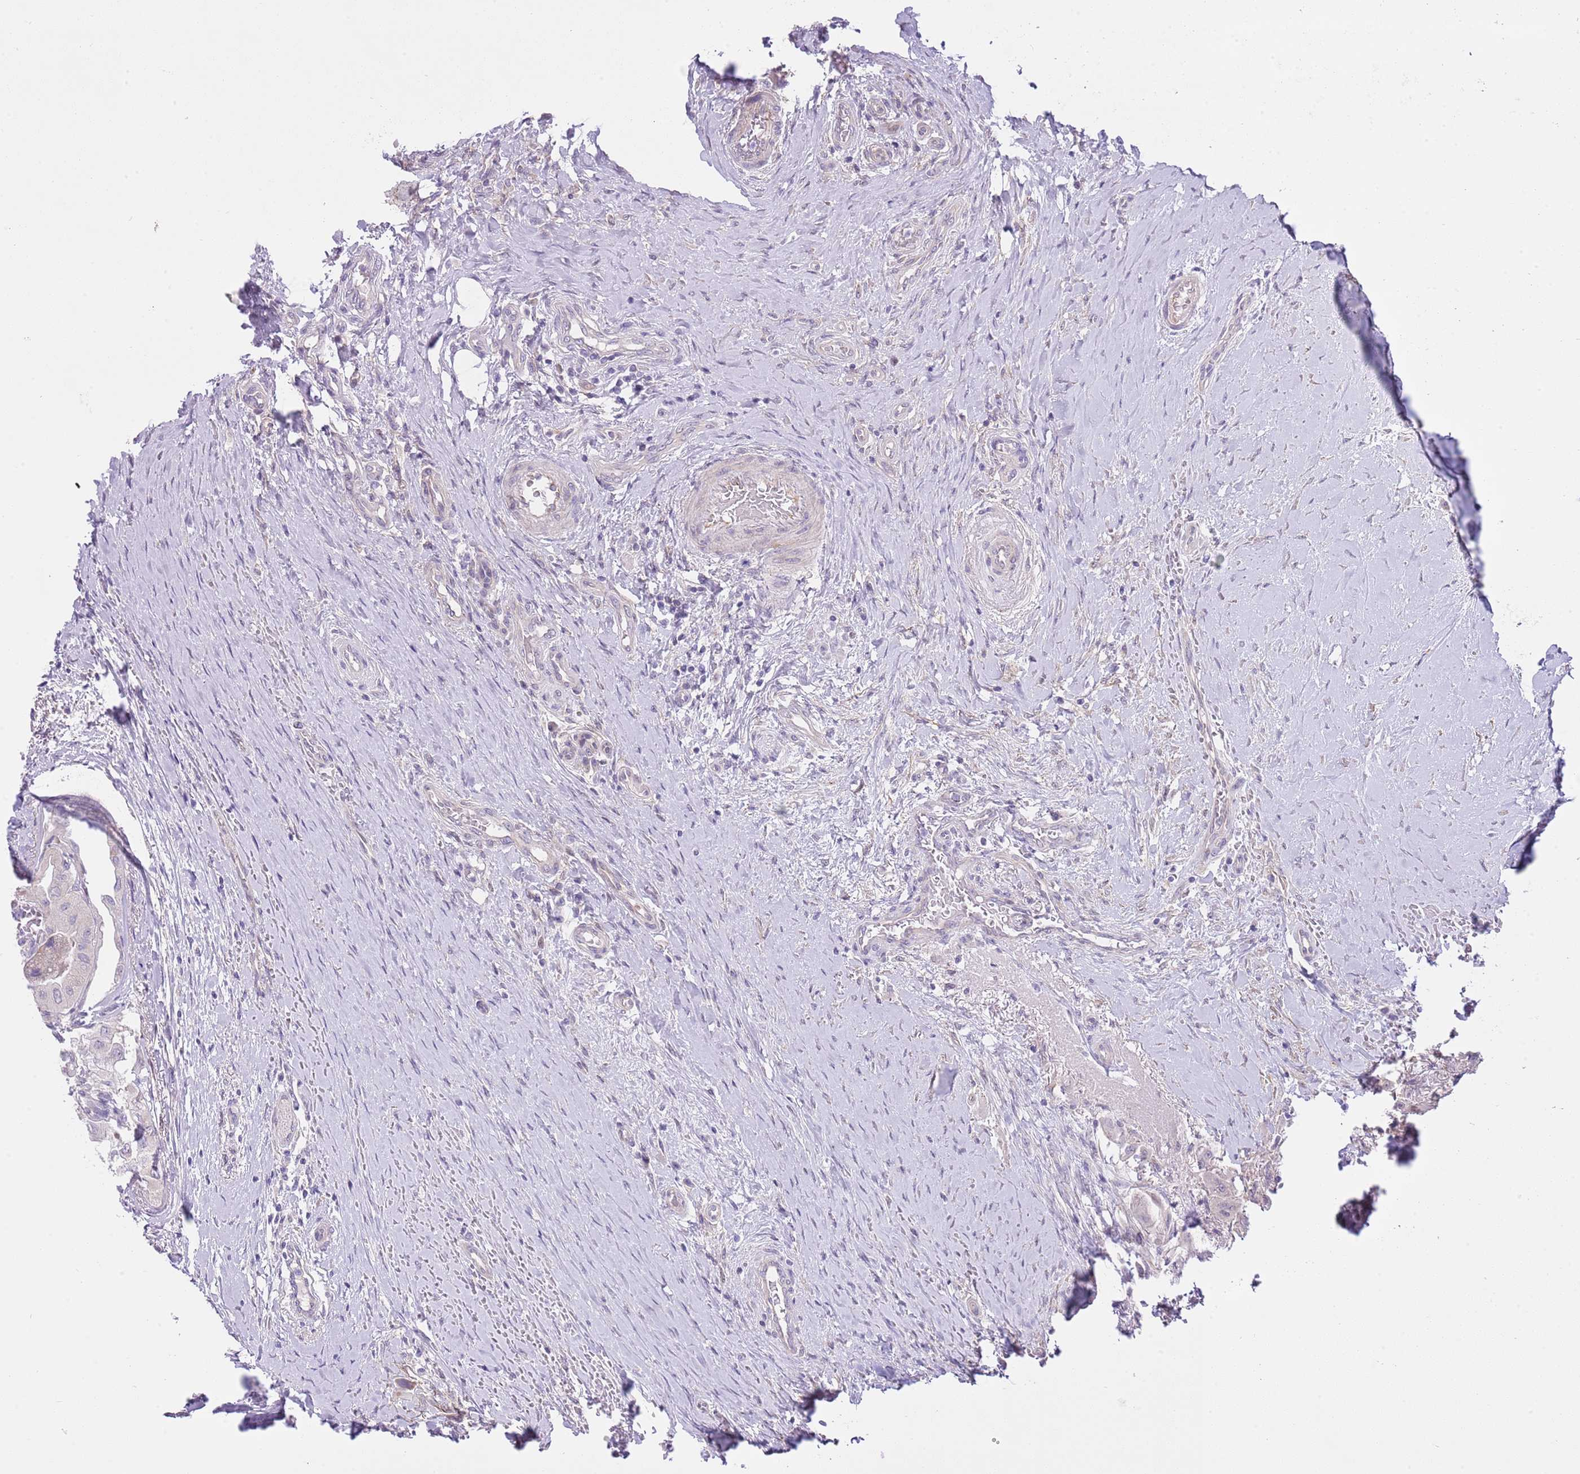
{"staining": {"intensity": "negative", "quantity": "none", "location": "none"}, "tissue": "thyroid cancer", "cell_type": "Tumor cells", "image_type": "cancer", "snomed": [{"axis": "morphology", "description": "Papillary adenocarcinoma, NOS"}, {"axis": "topography", "description": "Thyroid gland"}], "caption": "Immunohistochemical staining of thyroid cancer (papillary adenocarcinoma) demonstrates no significant staining in tumor cells. The staining is performed using DAB brown chromogen with nuclei counter-stained in using hematoxylin.", "gene": "FBRSL1", "patient": {"sex": "female", "age": 59}}